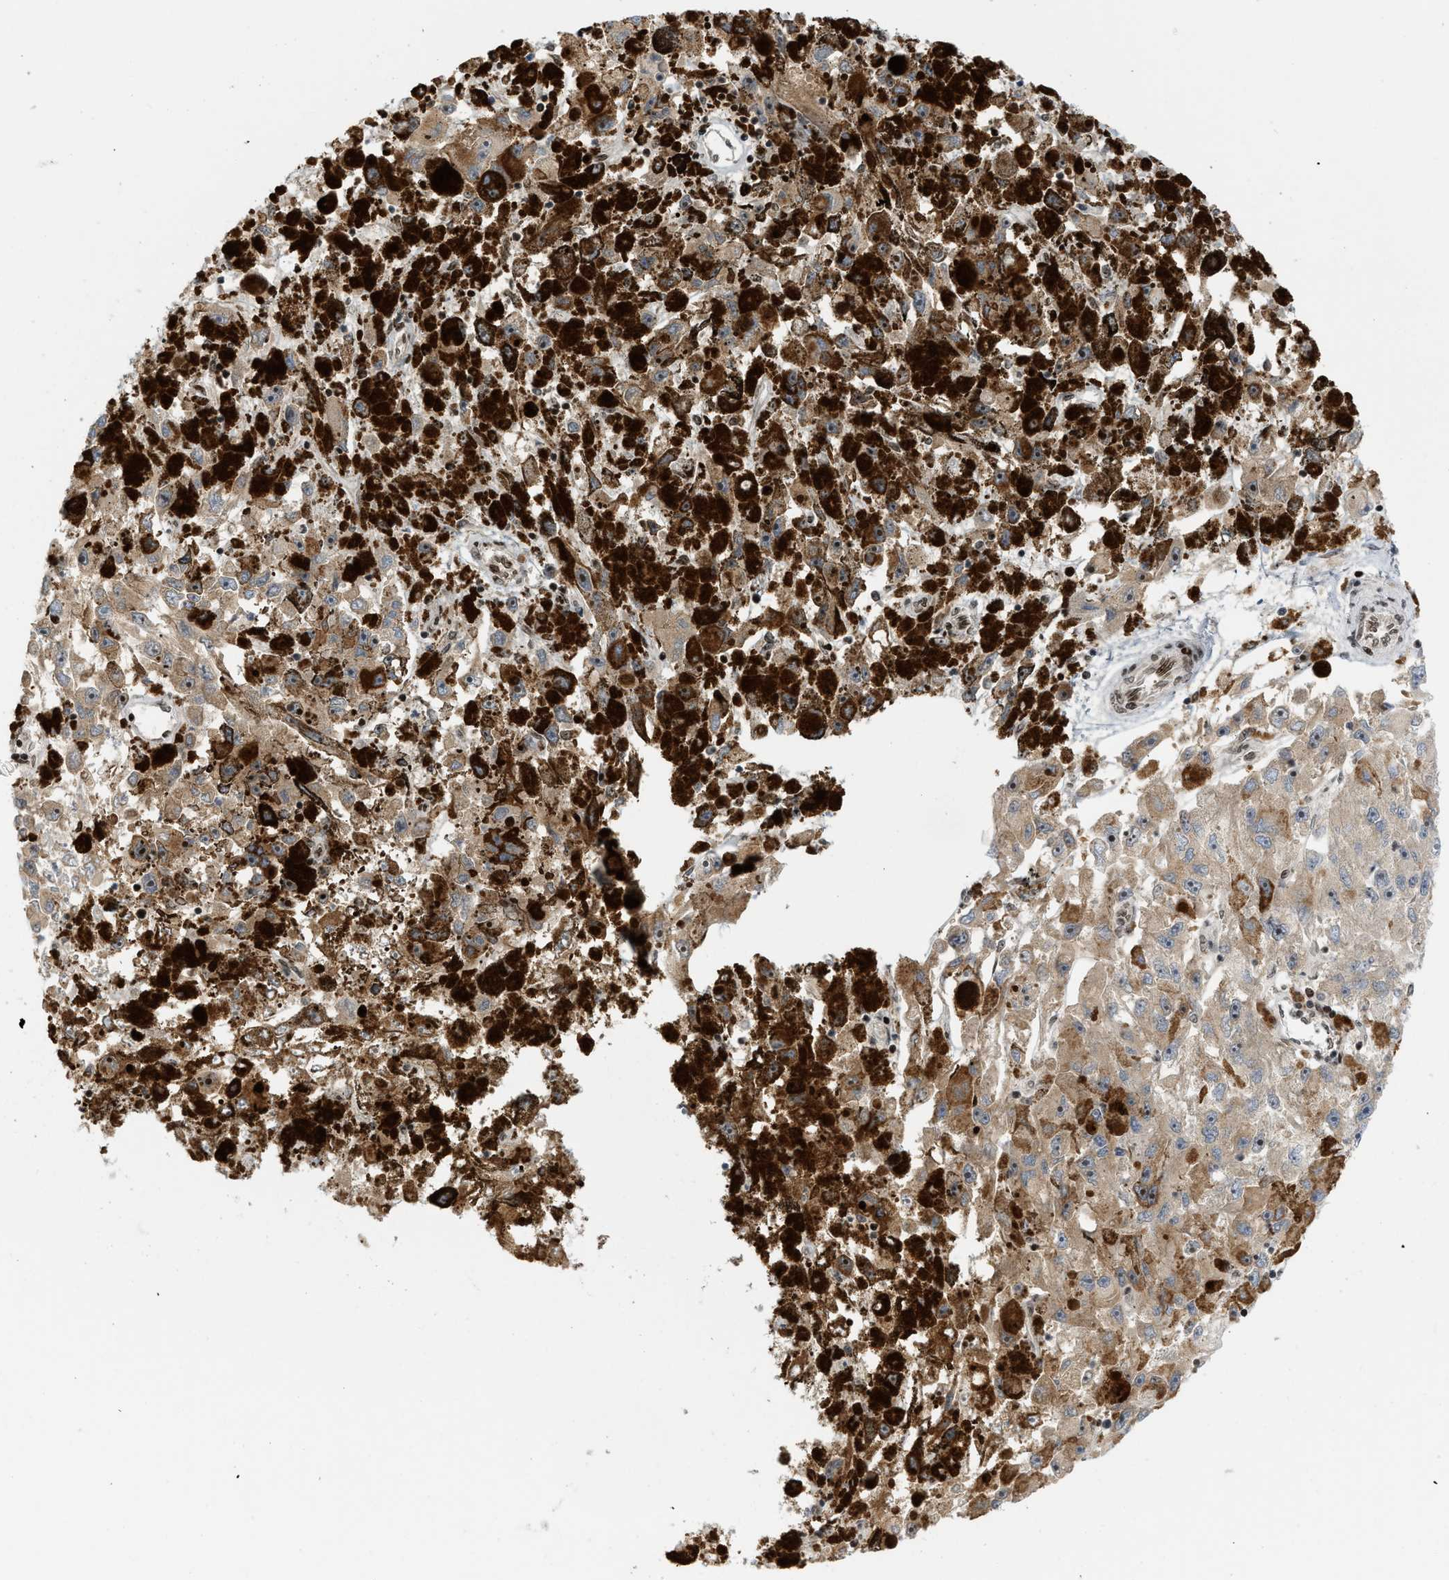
{"staining": {"intensity": "weak", "quantity": "25%-75%", "location": "cytoplasmic/membranous,nuclear"}, "tissue": "melanoma", "cell_type": "Tumor cells", "image_type": "cancer", "snomed": [{"axis": "morphology", "description": "Malignant melanoma, NOS"}, {"axis": "topography", "description": "Skin"}], "caption": "IHC micrograph of neoplastic tissue: human melanoma stained using immunohistochemistry displays low levels of weak protein expression localized specifically in the cytoplasmic/membranous and nuclear of tumor cells, appearing as a cytoplasmic/membranous and nuclear brown color.", "gene": "ZNF22", "patient": {"sex": "female", "age": 104}}